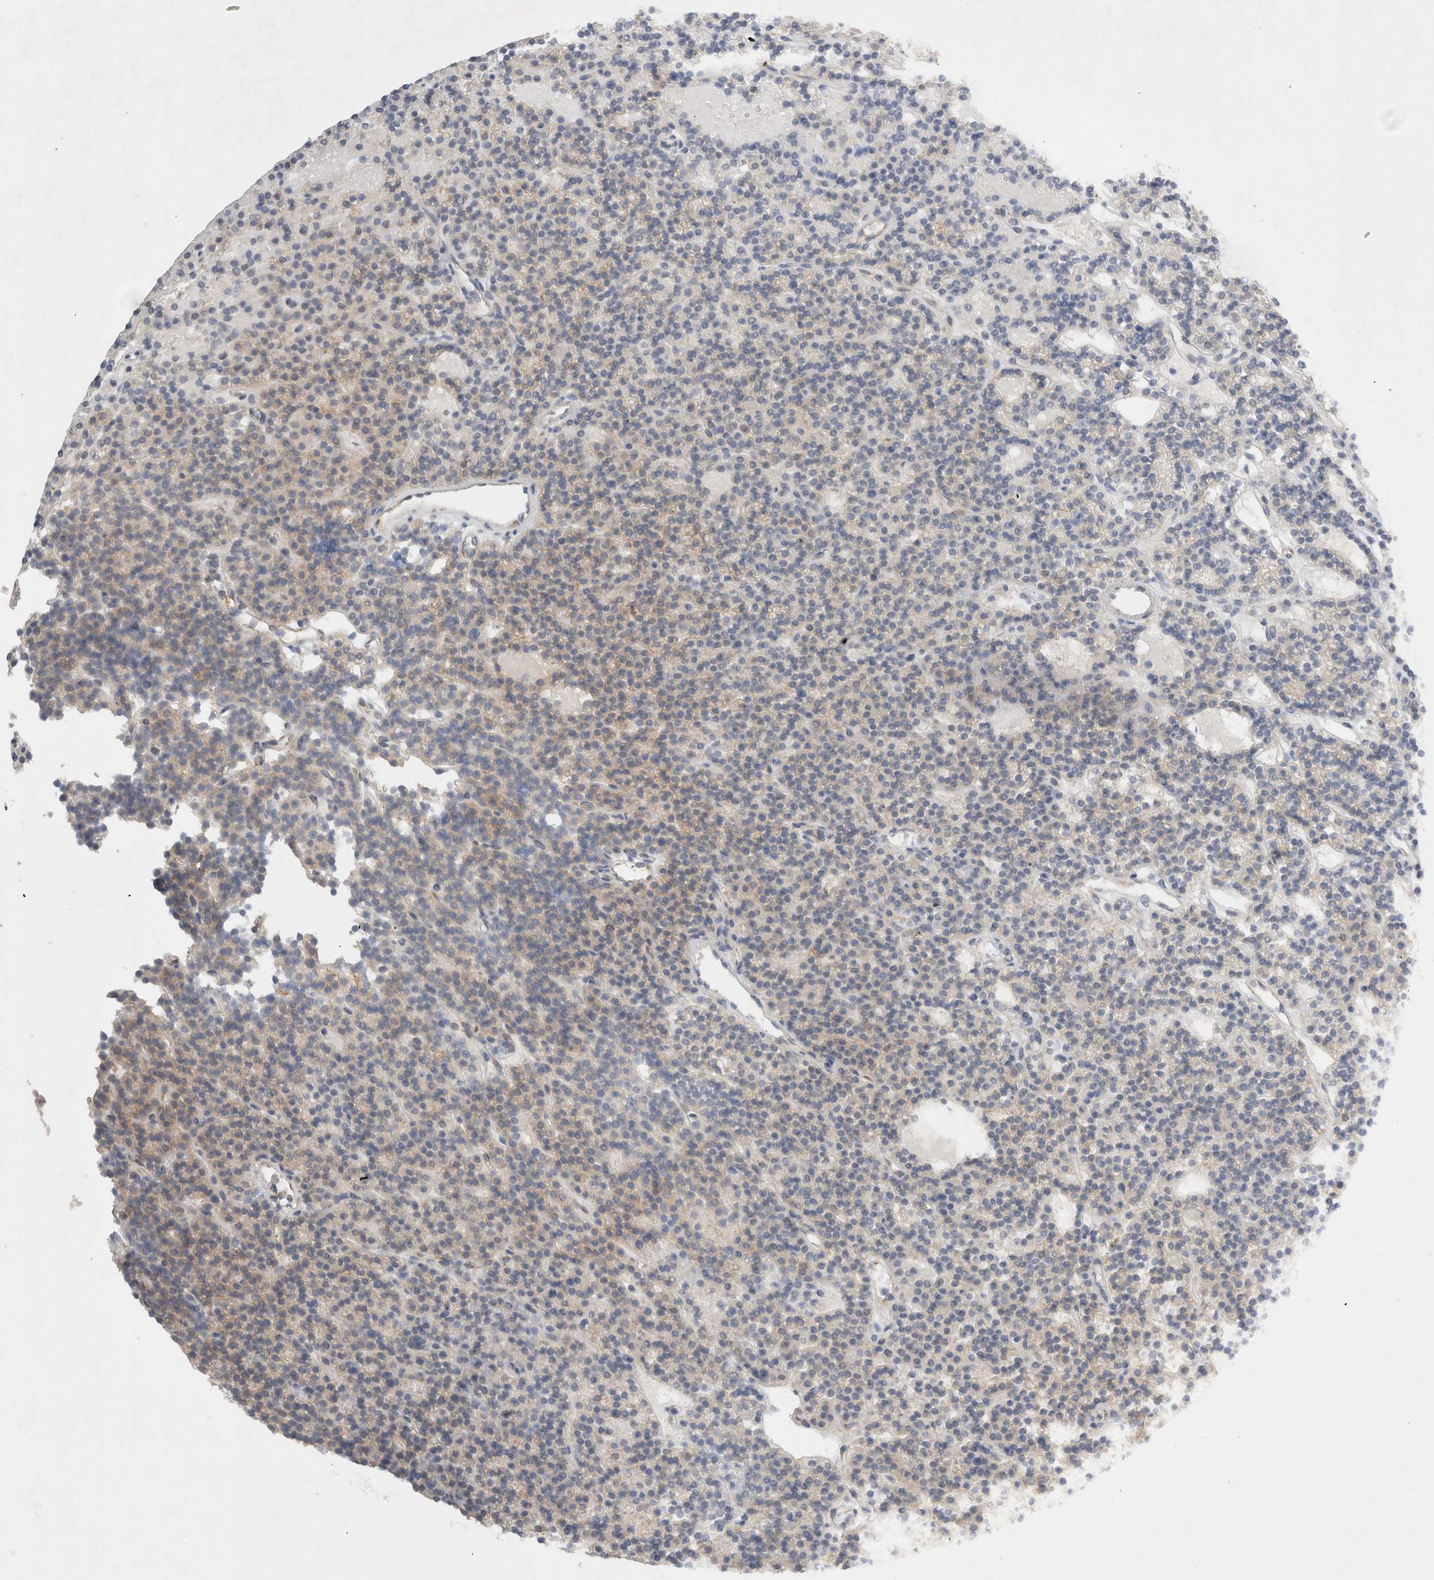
{"staining": {"intensity": "weak", "quantity": "<25%", "location": "cytoplasmic/membranous"}, "tissue": "parathyroid gland", "cell_type": "Glandular cells", "image_type": "normal", "snomed": [{"axis": "morphology", "description": "Normal tissue, NOS"}, {"axis": "topography", "description": "Parathyroid gland"}], "caption": "Human parathyroid gland stained for a protein using immunohistochemistry (IHC) shows no staining in glandular cells.", "gene": "ZNF23", "patient": {"sex": "male", "age": 75}}